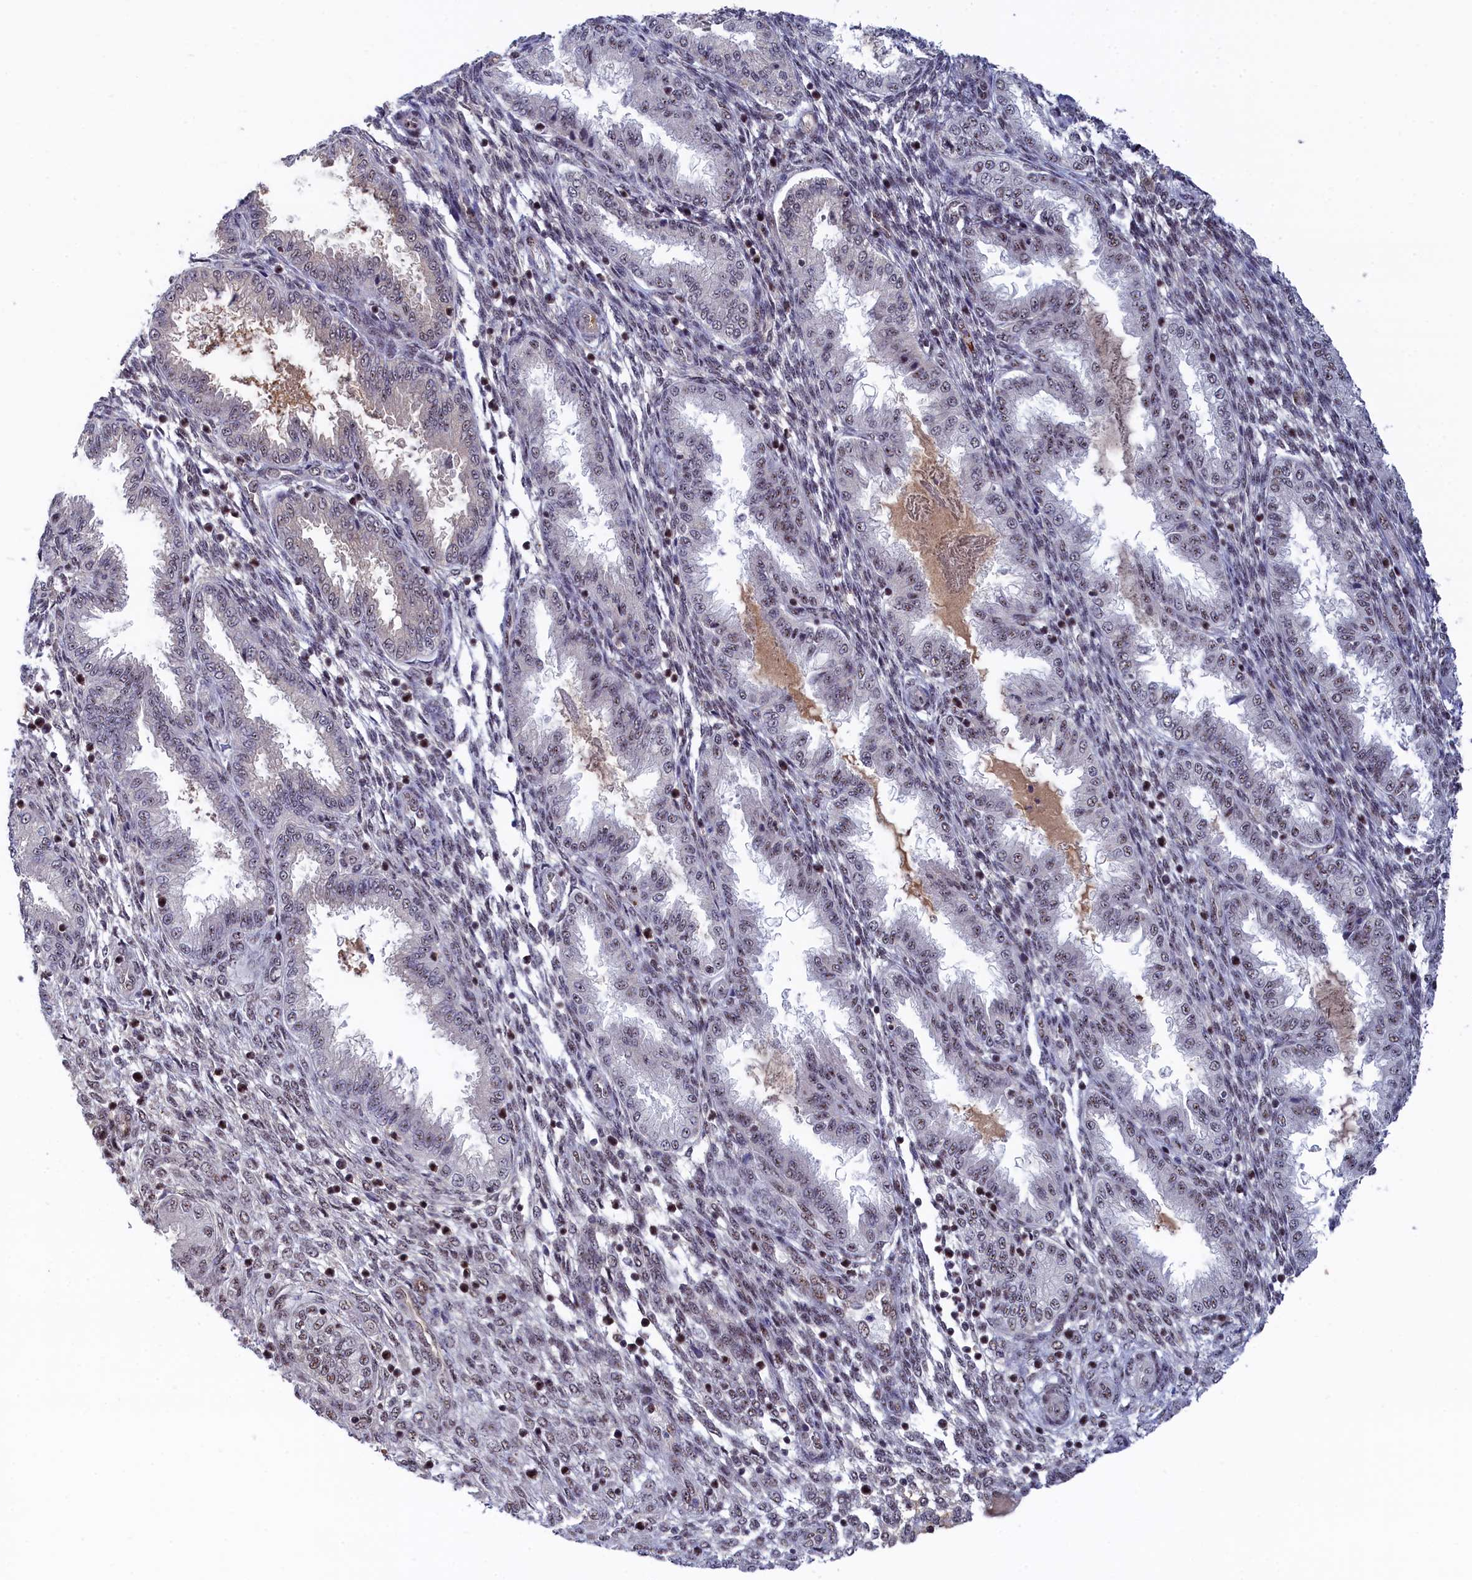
{"staining": {"intensity": "weak", "quantity": "25%-75%", "location": "nuclear"}, "tissue": "endometrium", "cell_type": "Cells in endometrial stroma", "image_type": "normal", "snomed": [{"axis": "morphology", "description": "Normal tissue, NOS"}, {"axis": "topography", "description": "Endometrium"}], "caption": "This micrograph demonstrates IHC staining of benign human endometrium, with low weak nuclear staining in about 25%-75% of cells in endometrial stroma.", "gene": "TAB1", "patient": {"sex": "female", "age": 33}}